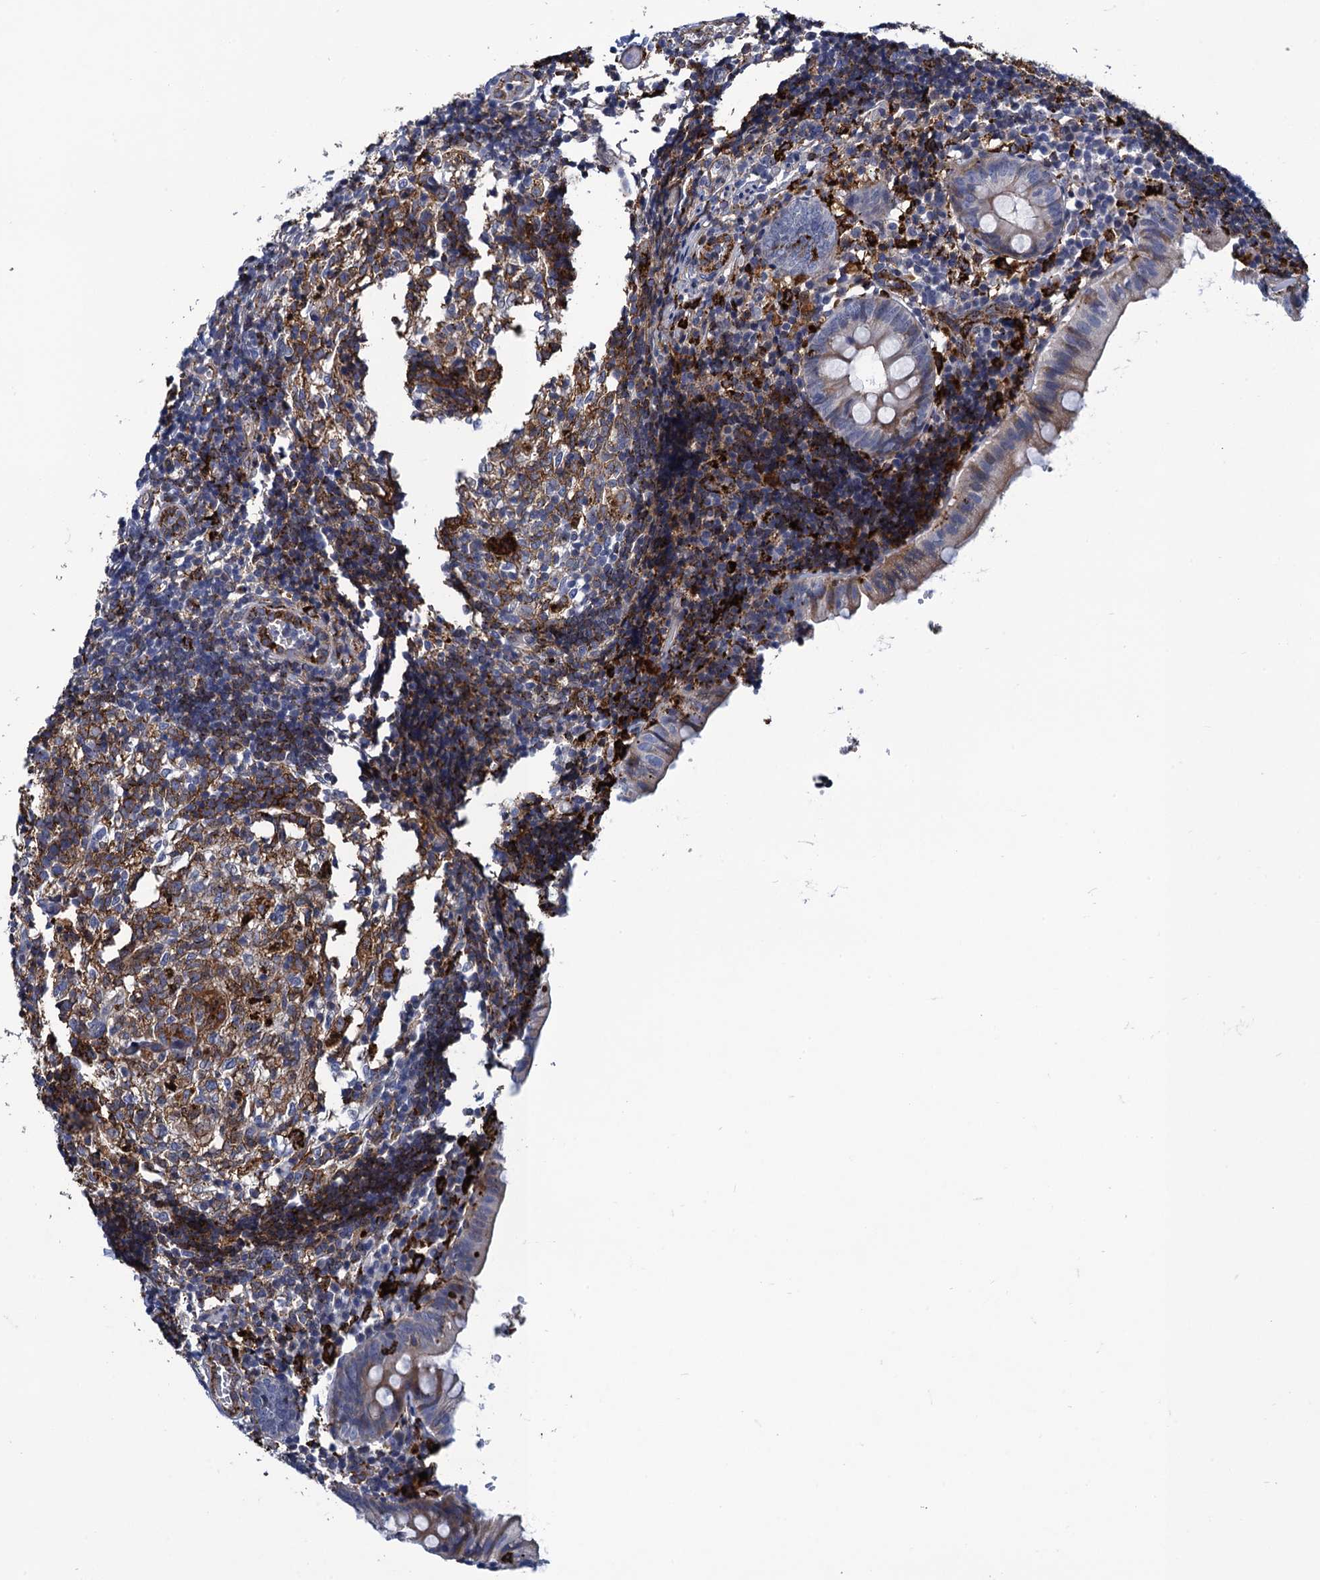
{"staining": {"intensity": "moderate", "quantity": "<25%", "location": "cytoplasmic/membranous"}, "tissue": "appendix", "cell_type": "Glandular cells", "image_type": "normal", "snomed": [{"axis": "morphology", "description": "Normal tissue, NOS"}, {"axis": "topography", "description": "Appendix"}], "caption": "Appendix stained with IHC displays moderate cytoplasmic/membranous positivity in approximately <25% of glandular cells. (IHC, brightfield microscopy, high magnification).", "gene": "DNHD1", "patient": {"sex": "male", "age": 8}}